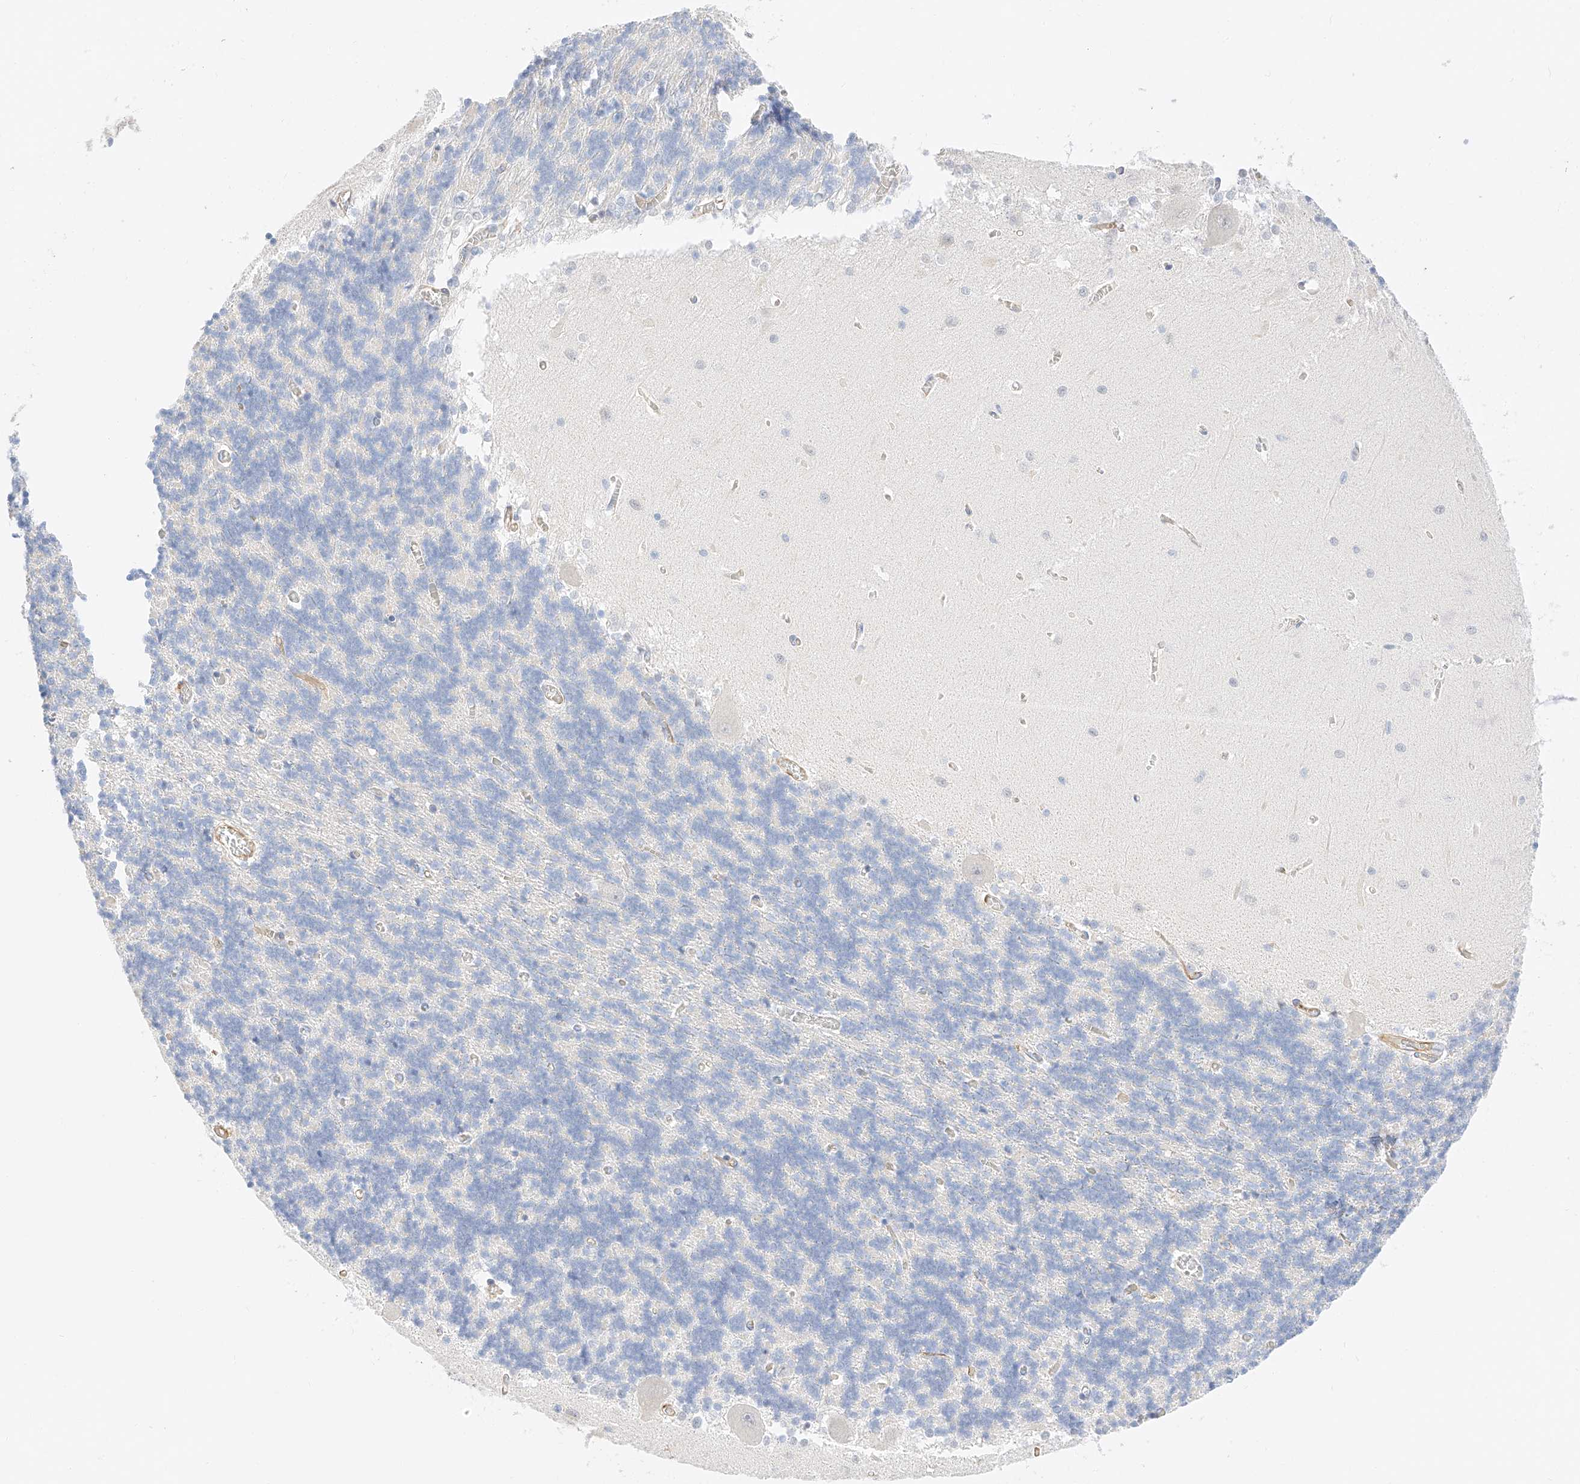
{"staining": {"intensity": "negative", "quantity": "none", "location": "none"}, "tissue": "cerebellum", "cell_type": "Cells in granular layer", "image_type": "normal", "snomed": [{"axis": "morphology", "description": "Normal tissue, NOS"}, {"axis": "topography", "description": "Cerebellum"}], "caption": "Cells in granular layer show no significant staining in unremarkable cerebellum.", "gene": "CDCP2", "patient": {"sex": "male", "age": 37}}